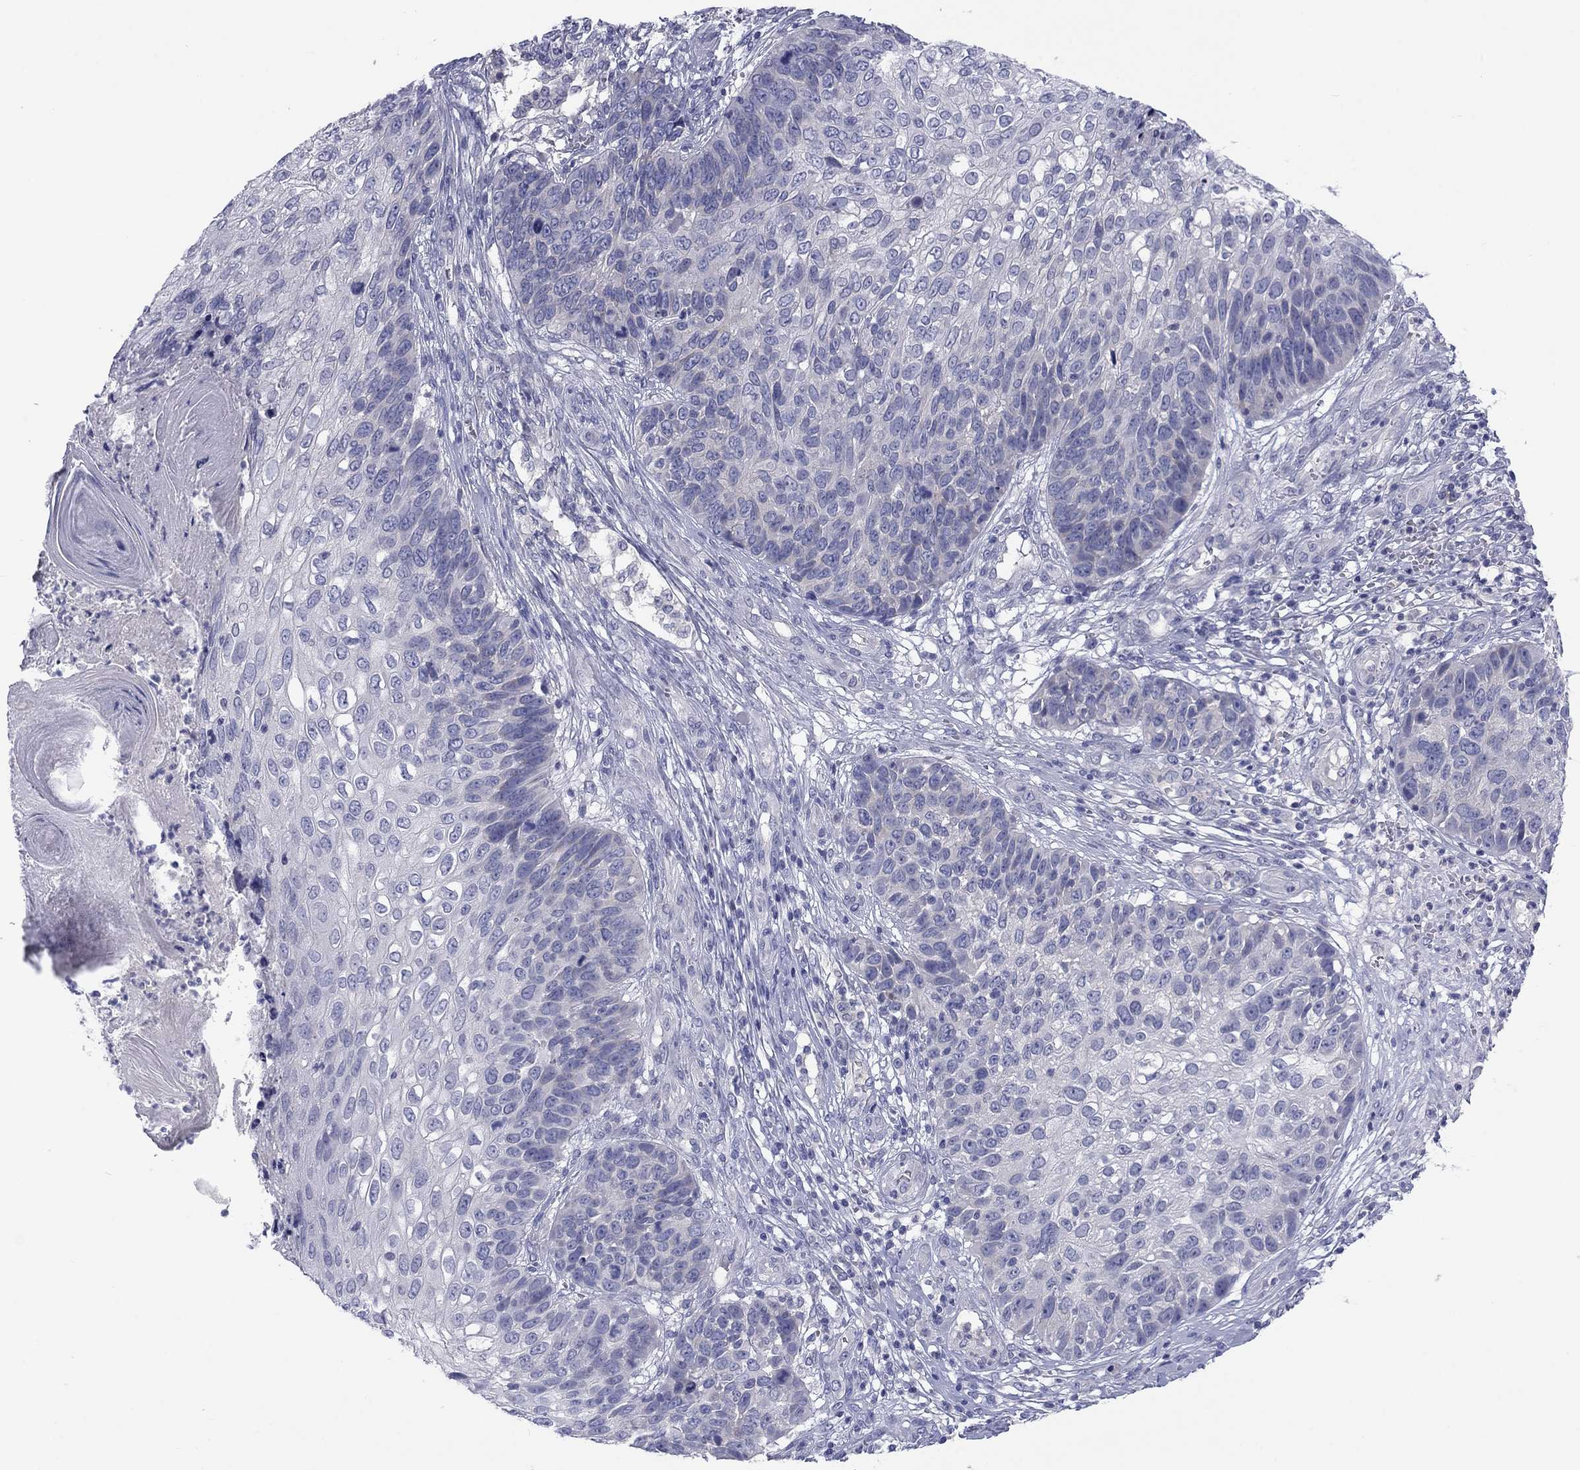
{"staining": {"intensity": "negative", "quantity": "none", "location": "none"}, "tissue": "skin cancer", "cell_type": "Tumor cells", "image_type": "cancer", "snomed": [{"axis": "morphology", "description": "Squamous cell carcinoma, NOS"}, {"axis": "topography", "description": "Skin"}], "caption": "This is an IHC histopathology image of skin cancer. There is no expression in tumor cells.", "gene": "CACNA1A", "patient": {"sex": "male", "age": 92}}